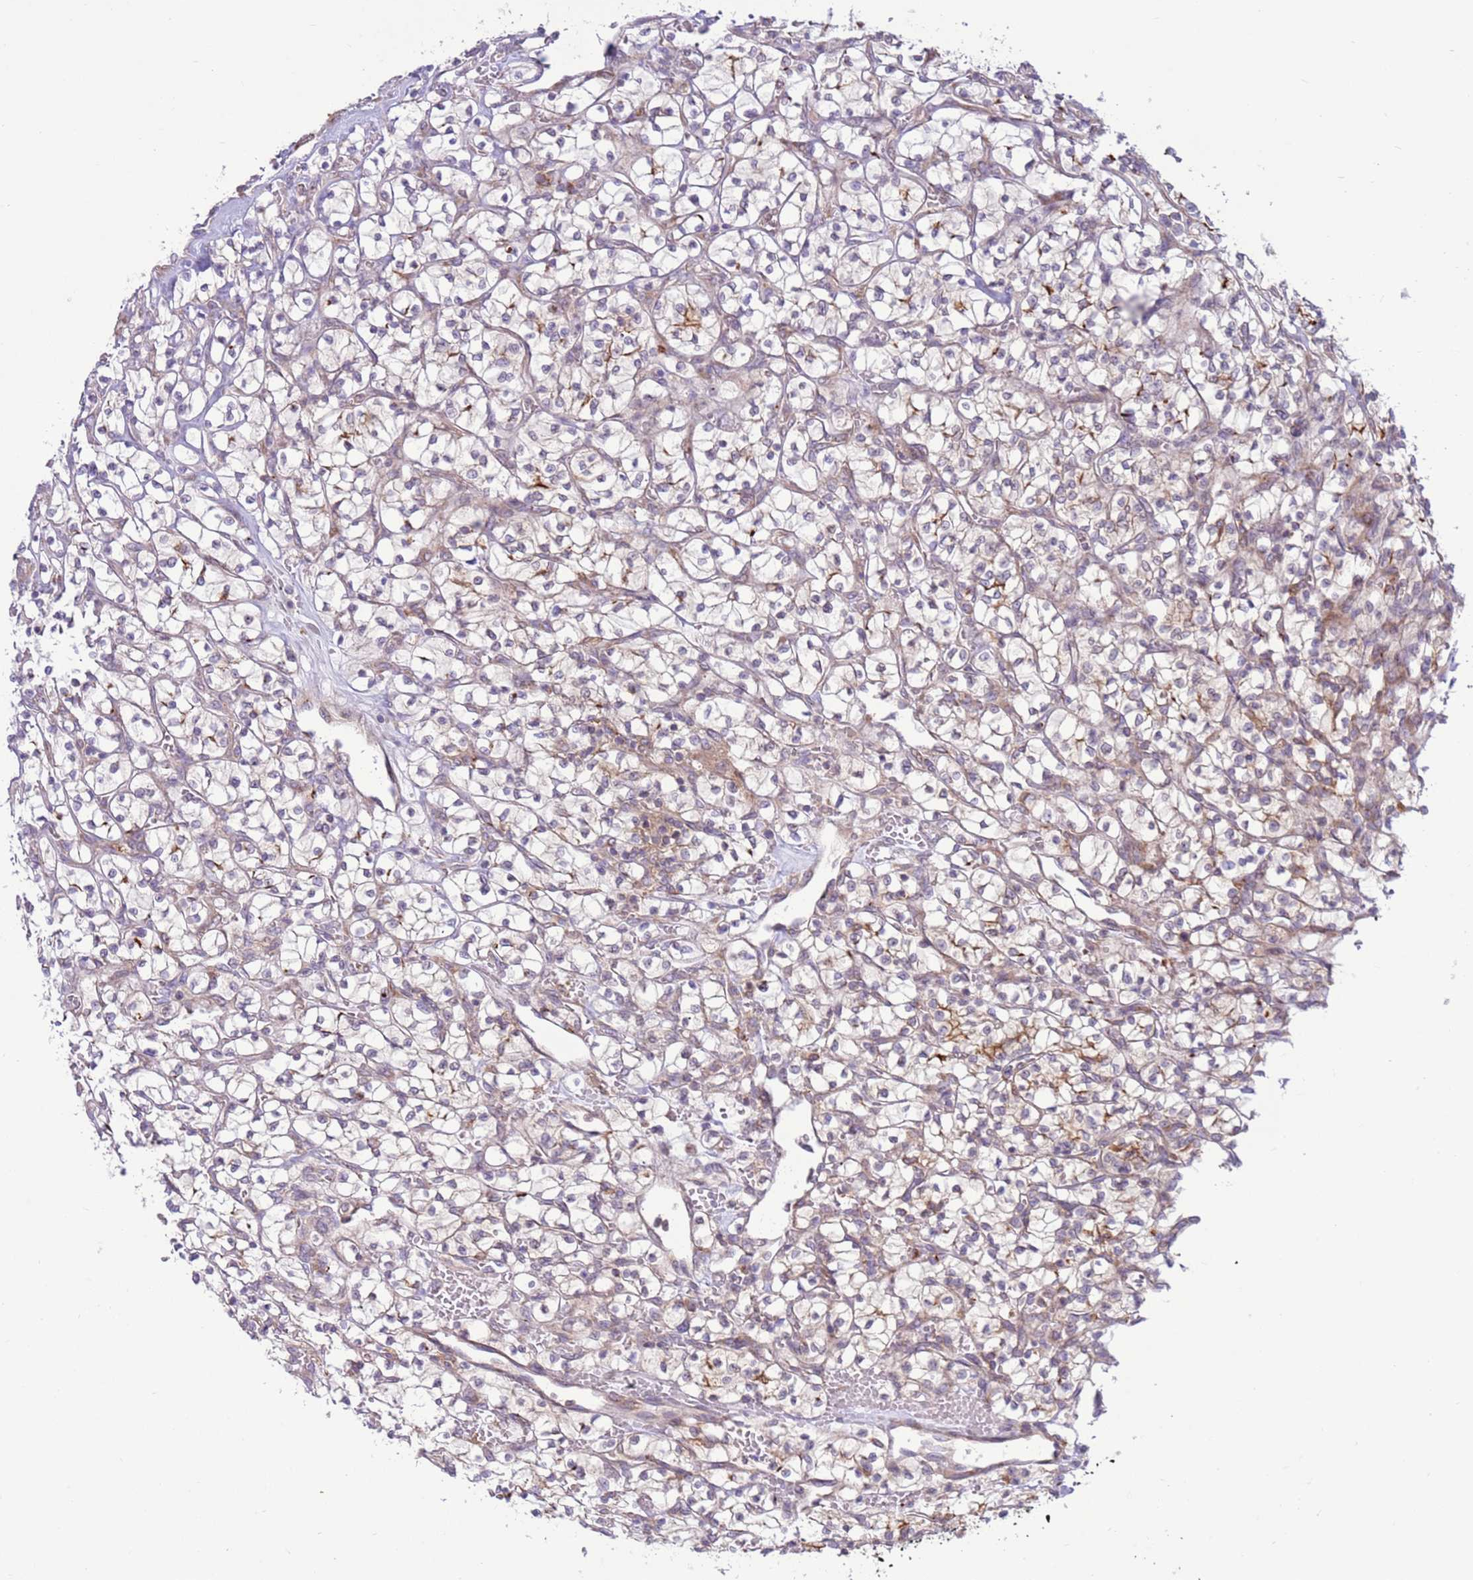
{"staining": {"intensity": "negative", "quantity": "none", "location": "none"}, "tissue": "renal cancer", "cell_type": "Tumor cells", "image_type": "cancer", "snomed": [{"axis": "morphology", "description": "Adenocarcinoma, NOS"}, {"axis": "topography", "description": "Kidney"}], "caption": "The image exhibits no staining of tumor cells in renal adenocarcinoma.", "gene": "DDX19B", "patient": {"sex": "female", "age": 64}}